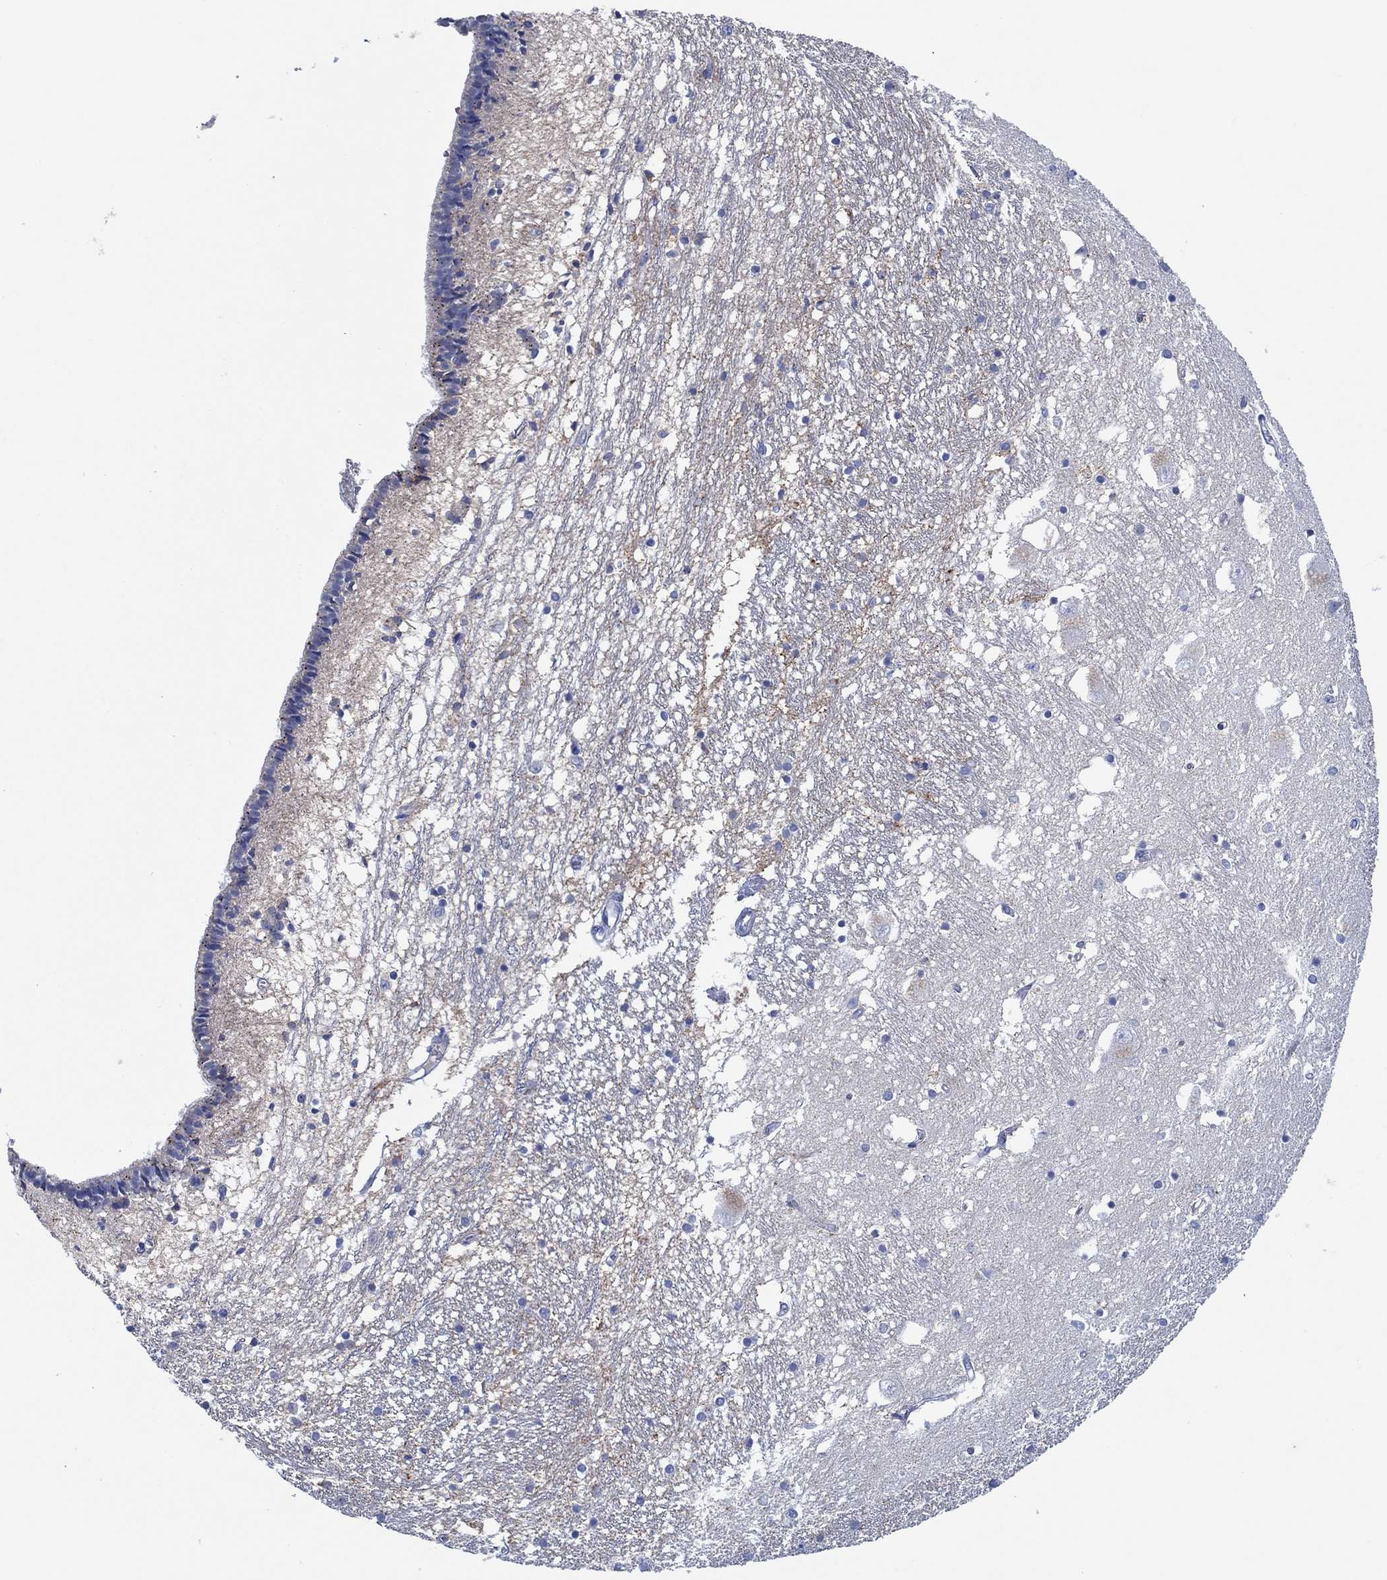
{"staining": {"intensity": "negative", "quantity": "none", "location": "none"}, "tissue": "caudate", "cell_type": "Glial cells", "image_type": "normal", "snomed": [{"axis": "morphology", "description": "Normal tissue, NOS"}, {"axis": "topography", "description": "Lateral ventricle wall"}], "caption": "Immunohistochemistry of benign caudate shows no positivity in glial cells.", "gene": "CPM", "patient": {"sex": "female", "age": 71}}